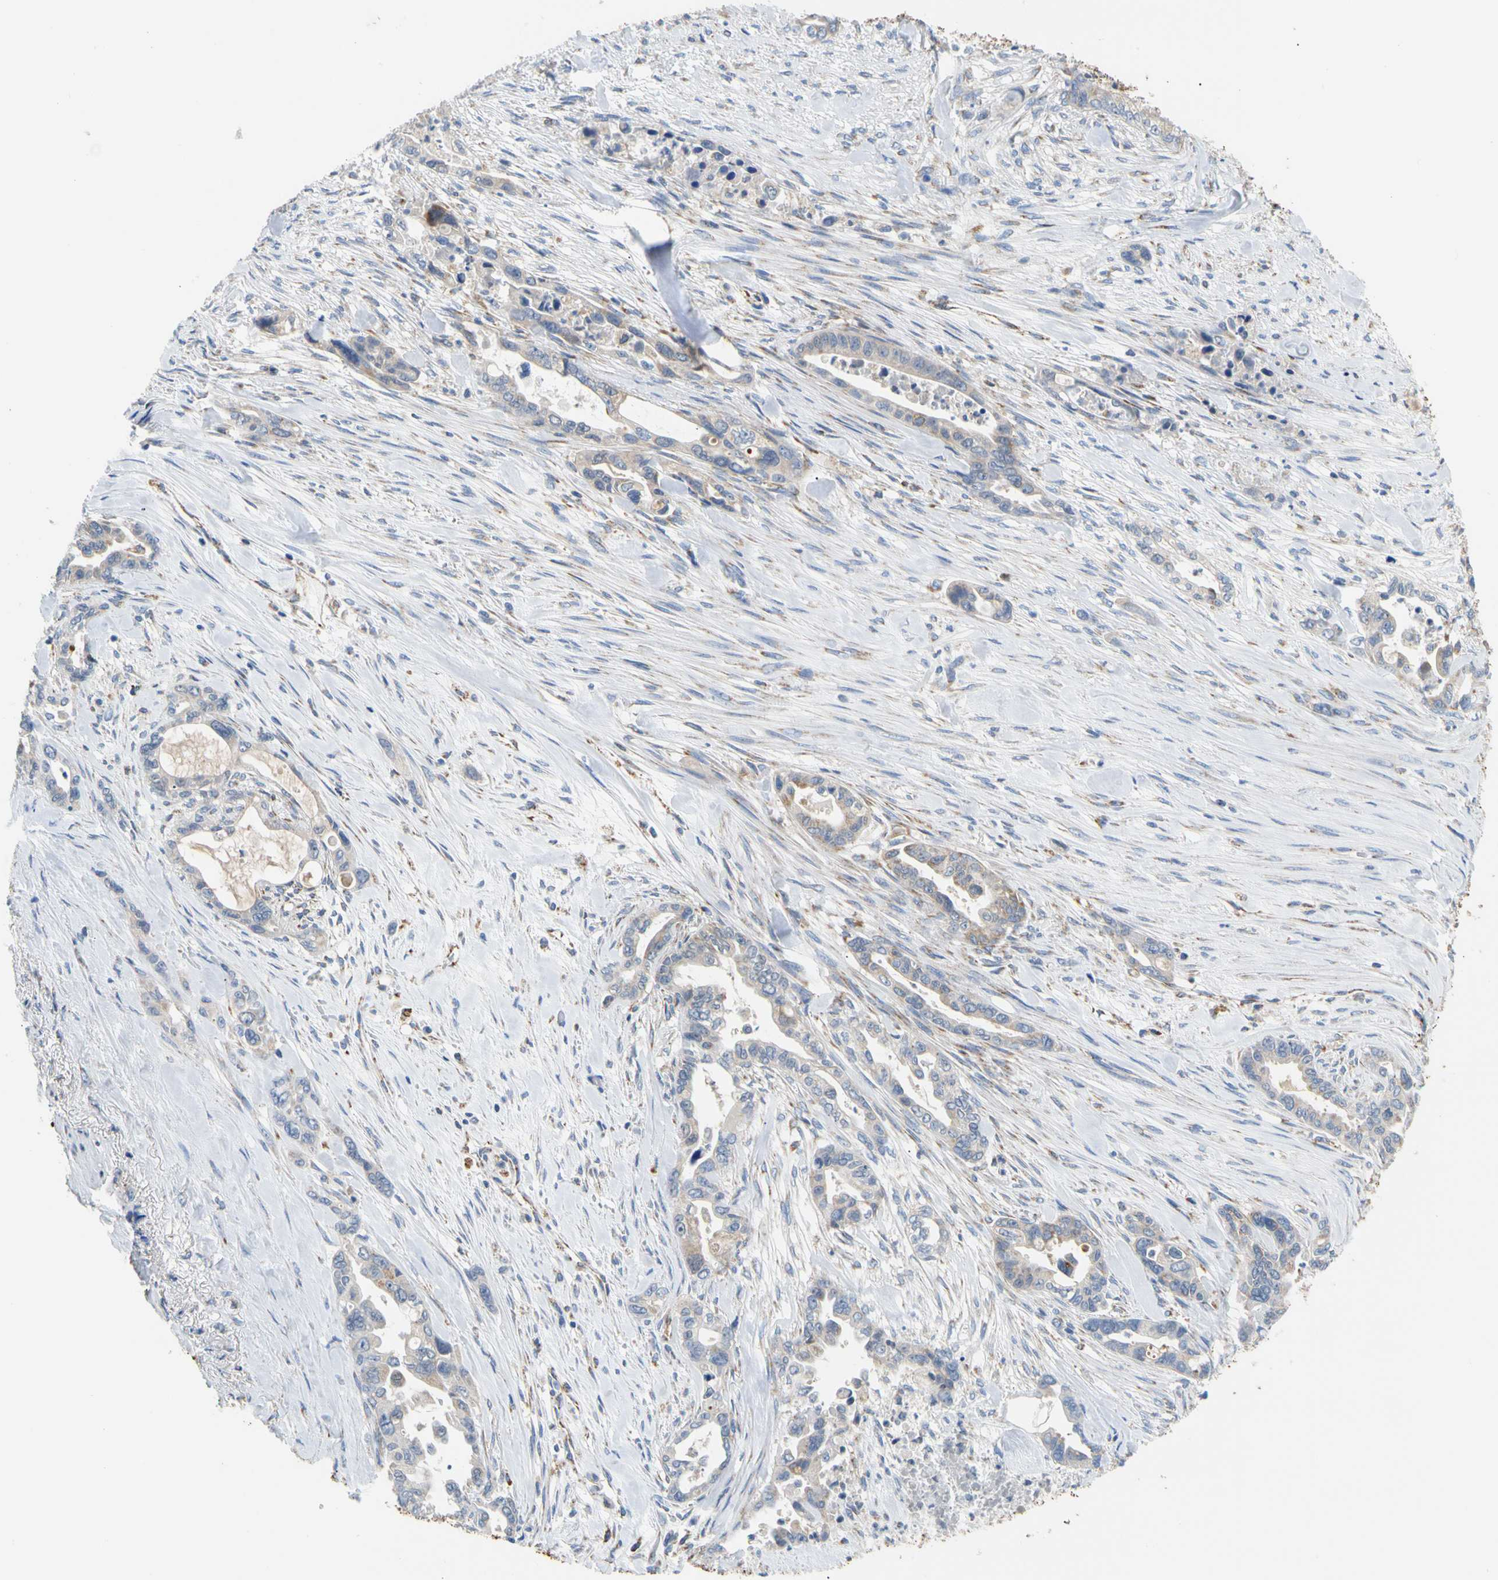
{"staining": {"intensity": "weak", "quantity": "25%-75%", "location": "cytoplasmic/membranous"}, "tissue": "pancreatic cancer", "cell_type": "Tumor cells", "image_type": "cancer", "snomed": [{"axis": "morphology", "description": "Adenocarcinoma, NOS"}, {"axis": "topography", "description": "Pancreas"}], "caption": "An immunohistochemistry image of tumor tissue is shown. Protein staining in brown labels weak cytoplasmic/membranous positivity in pancreatic cancer within tumor cells.", "gene": "ACAT1", "patient": {"sex": "male", "age": 70}}